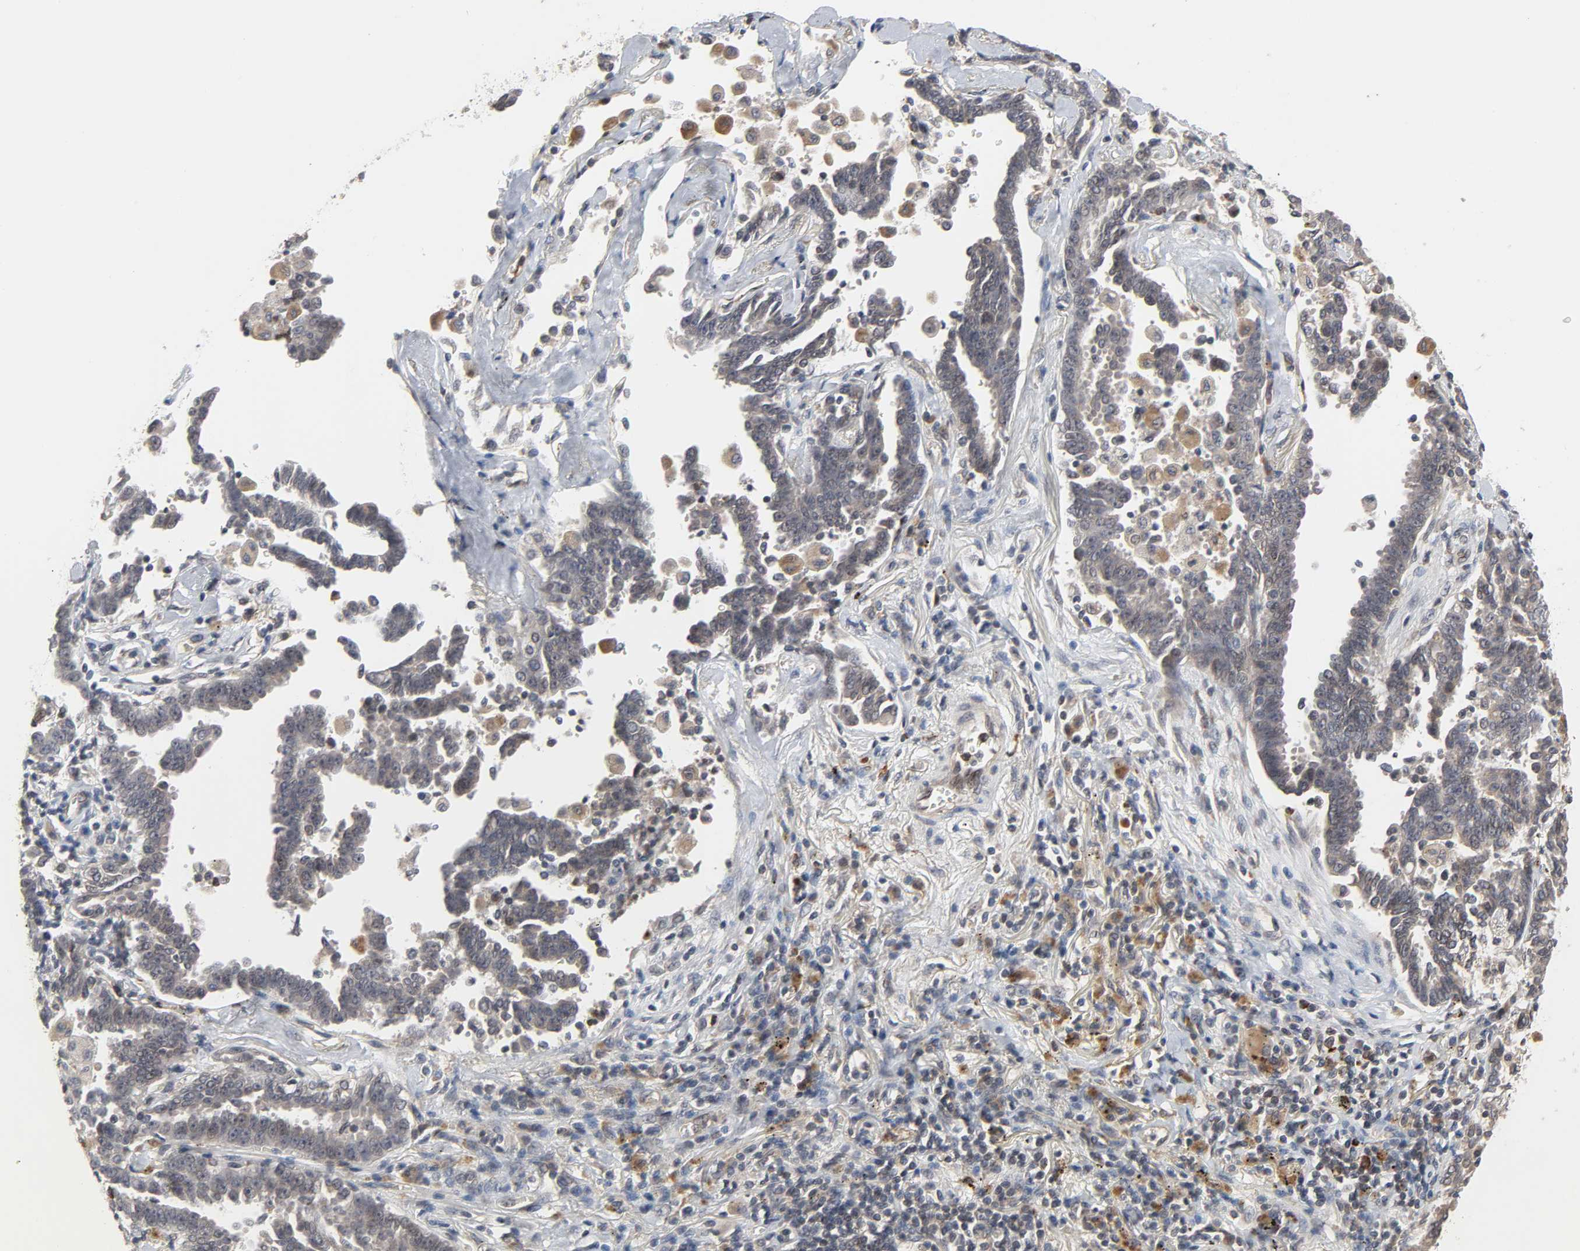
{"staining": {"intensity": "weak", "quantity": ">75%", "location": "cytoplasmic/membranous"}, "tissue": "lung cancer", "cell_type": "Tumor cells", "image_type": "cancer", "snomed": [{"axis": "morphology", "description": "Adenocarcinoma, NOS"}, {"axis": "topography", "description": "Lung"}], "caption": "About >75% of tumor cells in human adenocarcinoma (lung) reveal weak cytoplasmic/membranous protein positivity as visualized by brown immunohistochemical staining.", "gene": "CCDC175", "patient": {"sex": "female", "age": 64}}